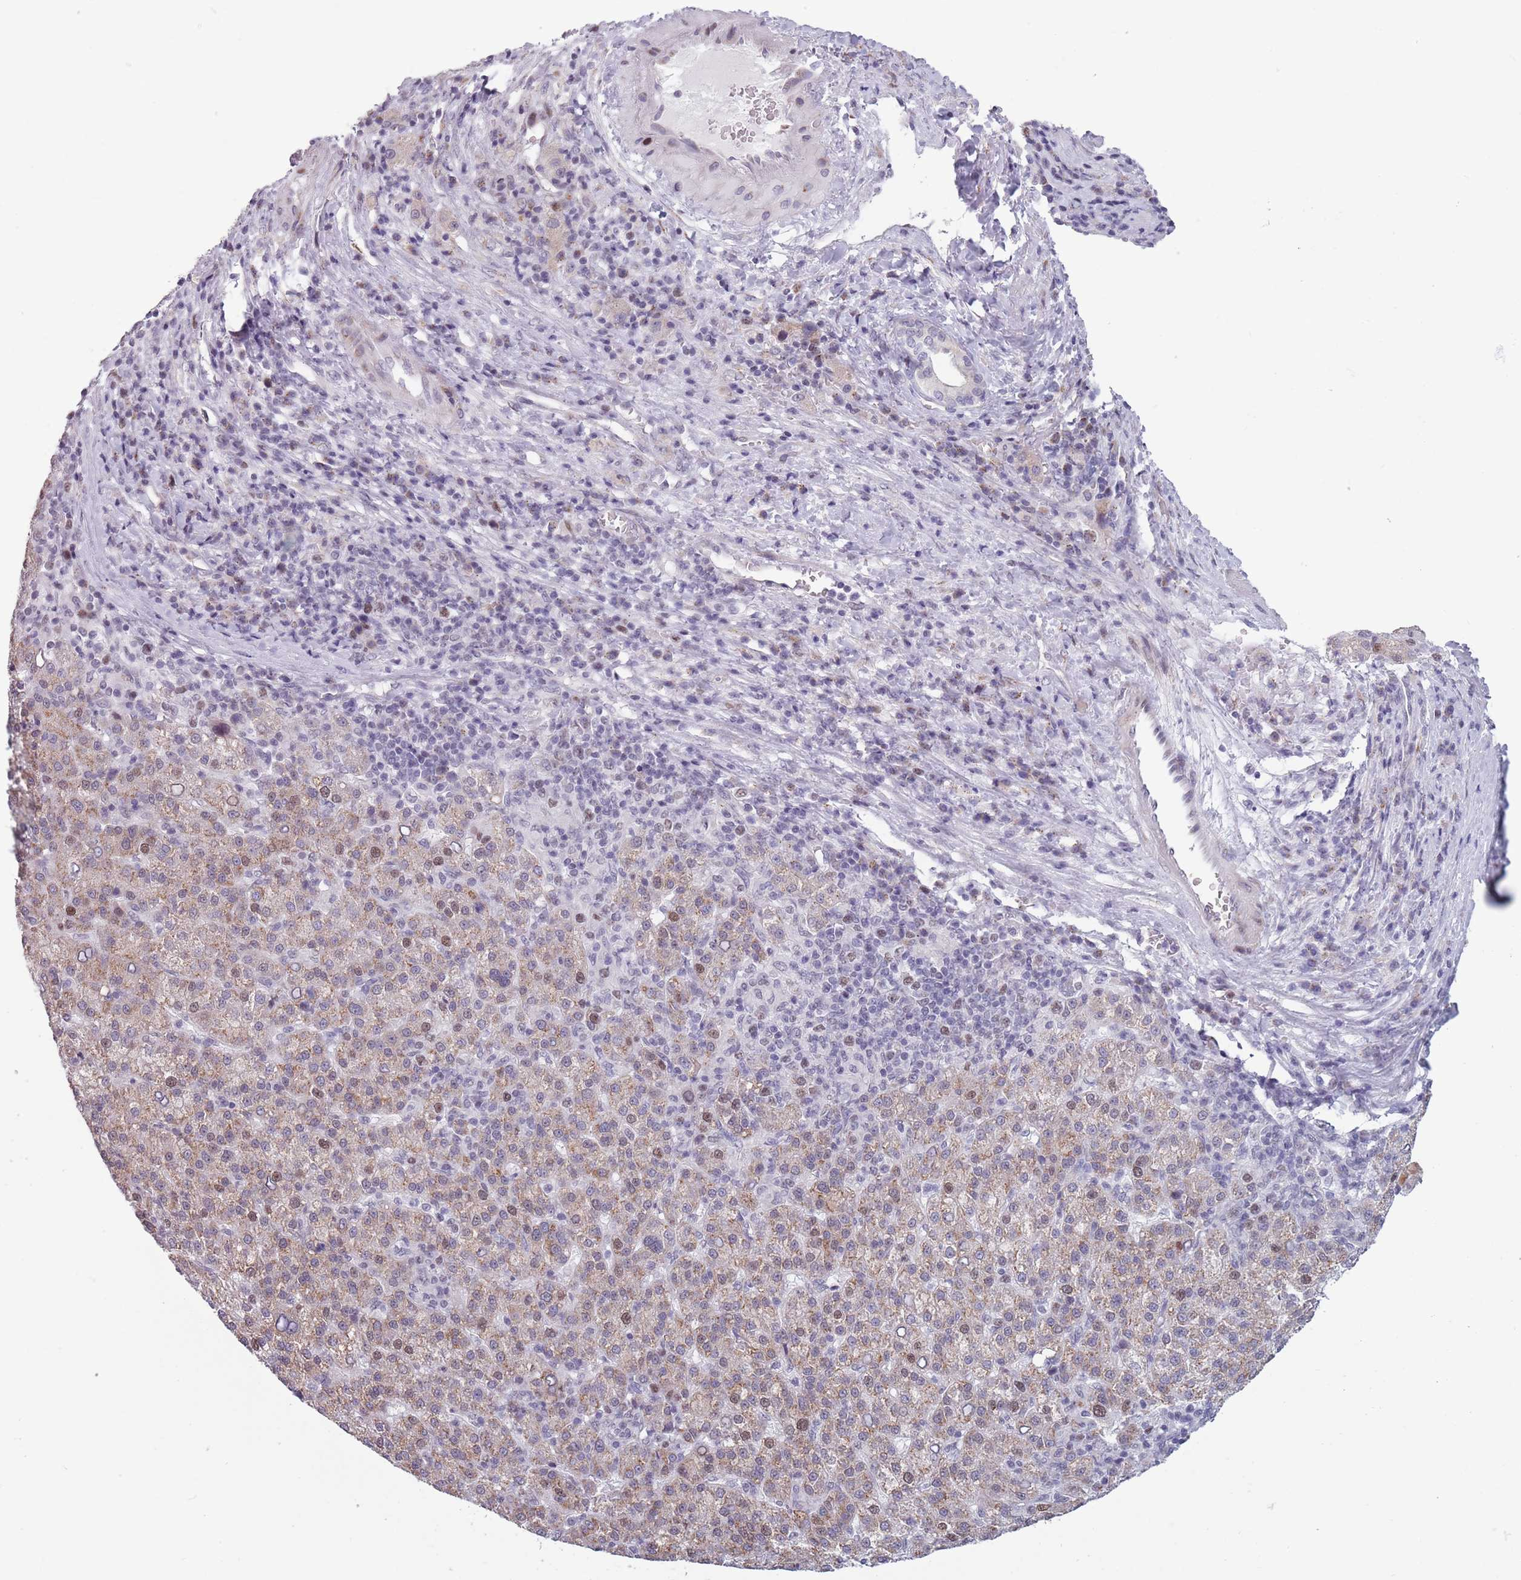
{"staining": {"intensity": "weak", "quantity": ">75%", "location": "cytoplasmic/membranous,nuclear"}, "tissue": "liver cancer", "cell_type": "Tumor cells", "image_type": "cancer", "snomed": [{"axis": "morphology", "description": "Carcinoma, Hepatocellular, NOS"}, {"axis": "topography", "description": "Liver"}], "caption": "A brown stain highlights weak cytoplasmic/membranous and nuclear staining of a protein in human hepatocellular carcinoma (liver) tumor cells.", "gene": "ZKSCAN2", "patient": {"sex": "female", "age": 58}}